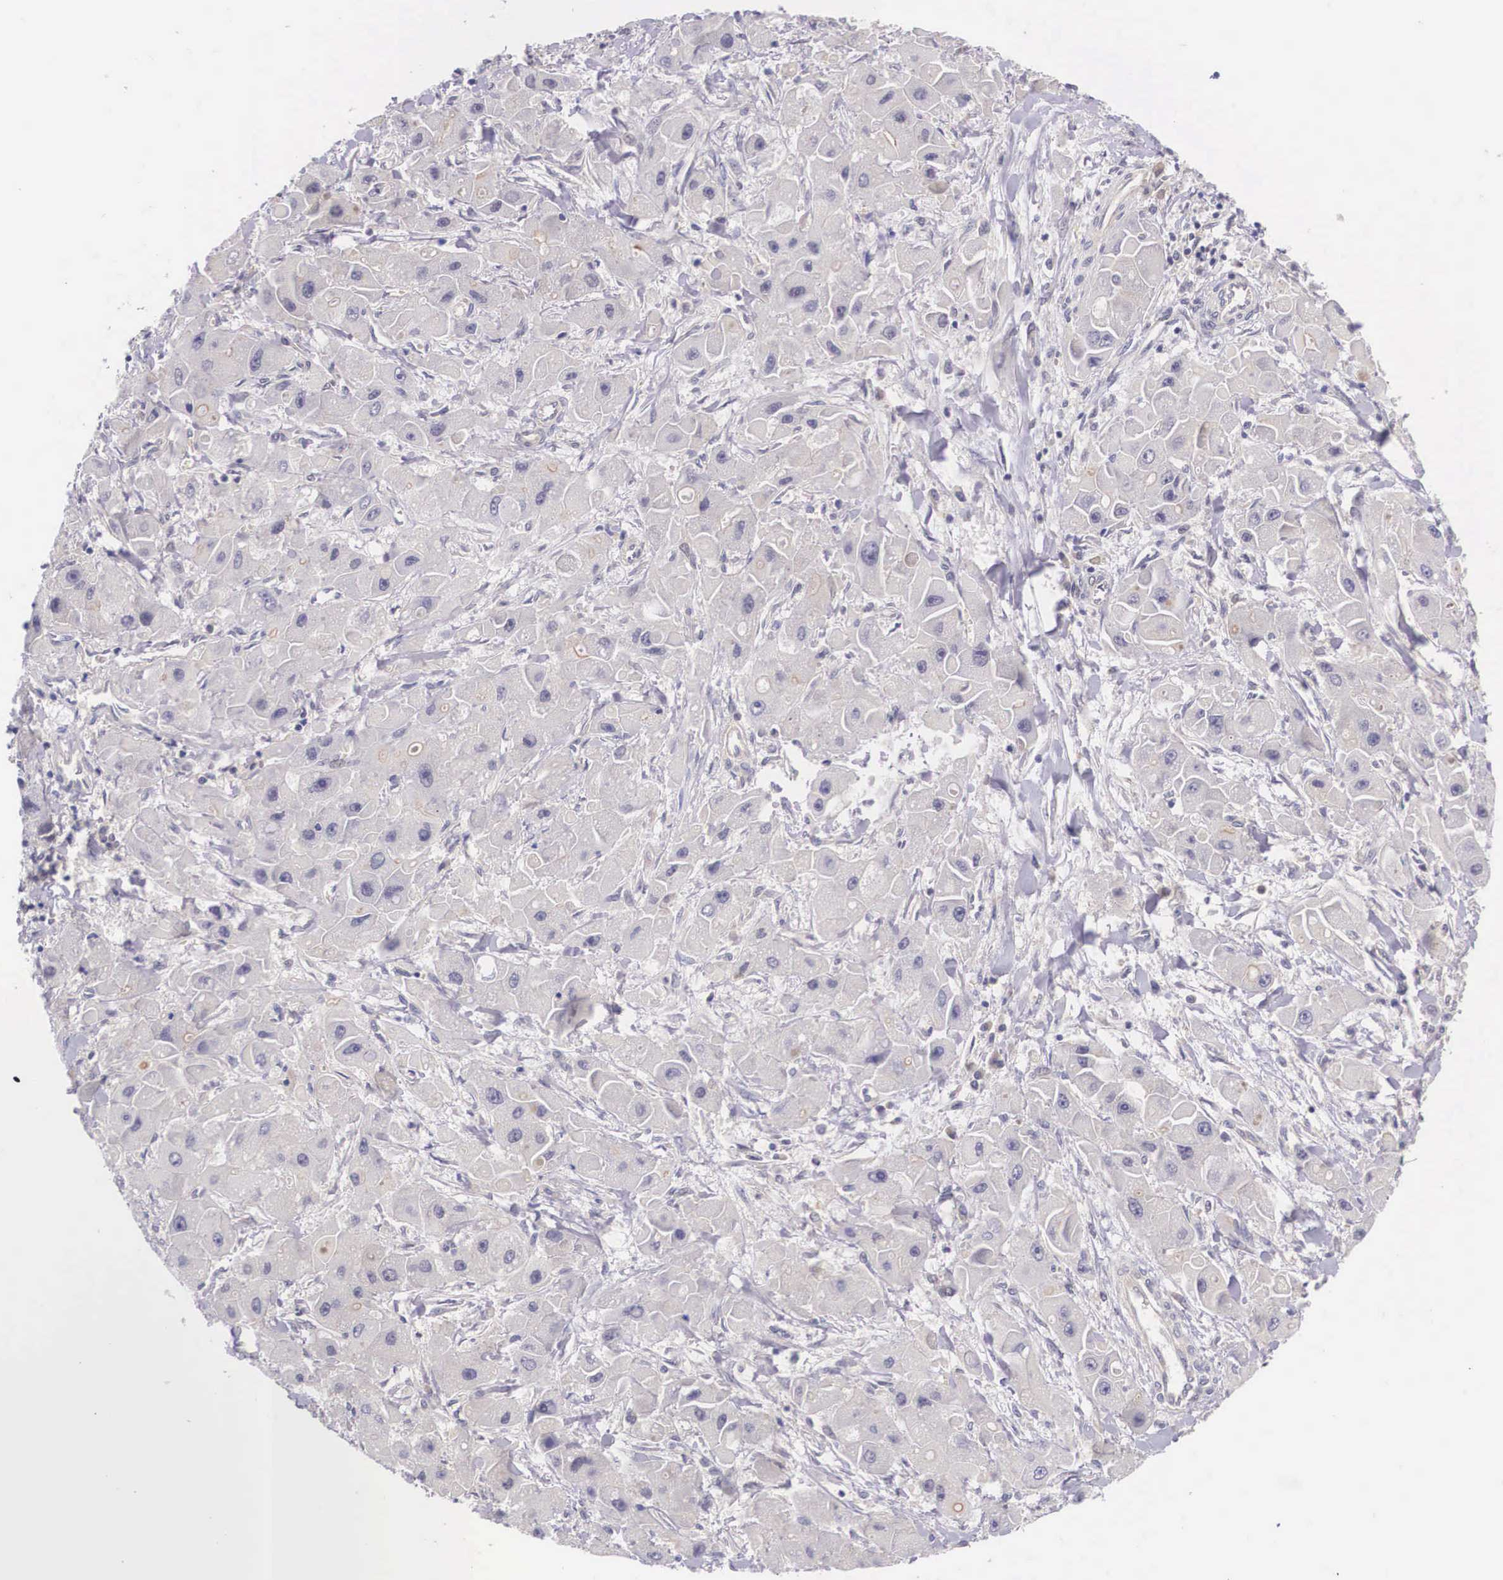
{"staining": {"intensity": "negative", "quantity": "none", "location": "none"}, "tissue": "liver cancer", "cell_type": "Tumor cells", "image_type": "cancer", "snomed": [{"axis": "morphology", "description": "Carcinoma, Hepatocellular, NOS"}, {"axis": "topography", "description": "Liver"}], "caption": "This image is of liver cancer (hepatocellular carcinoma) stained with immunohistochemistry (IHC) to label a protein in brown with the nuclei are counter-stained blue. There is no expression in tumor cells.", "gene": "IGBP1", "patient": {"sex": "male", "age": 24}}